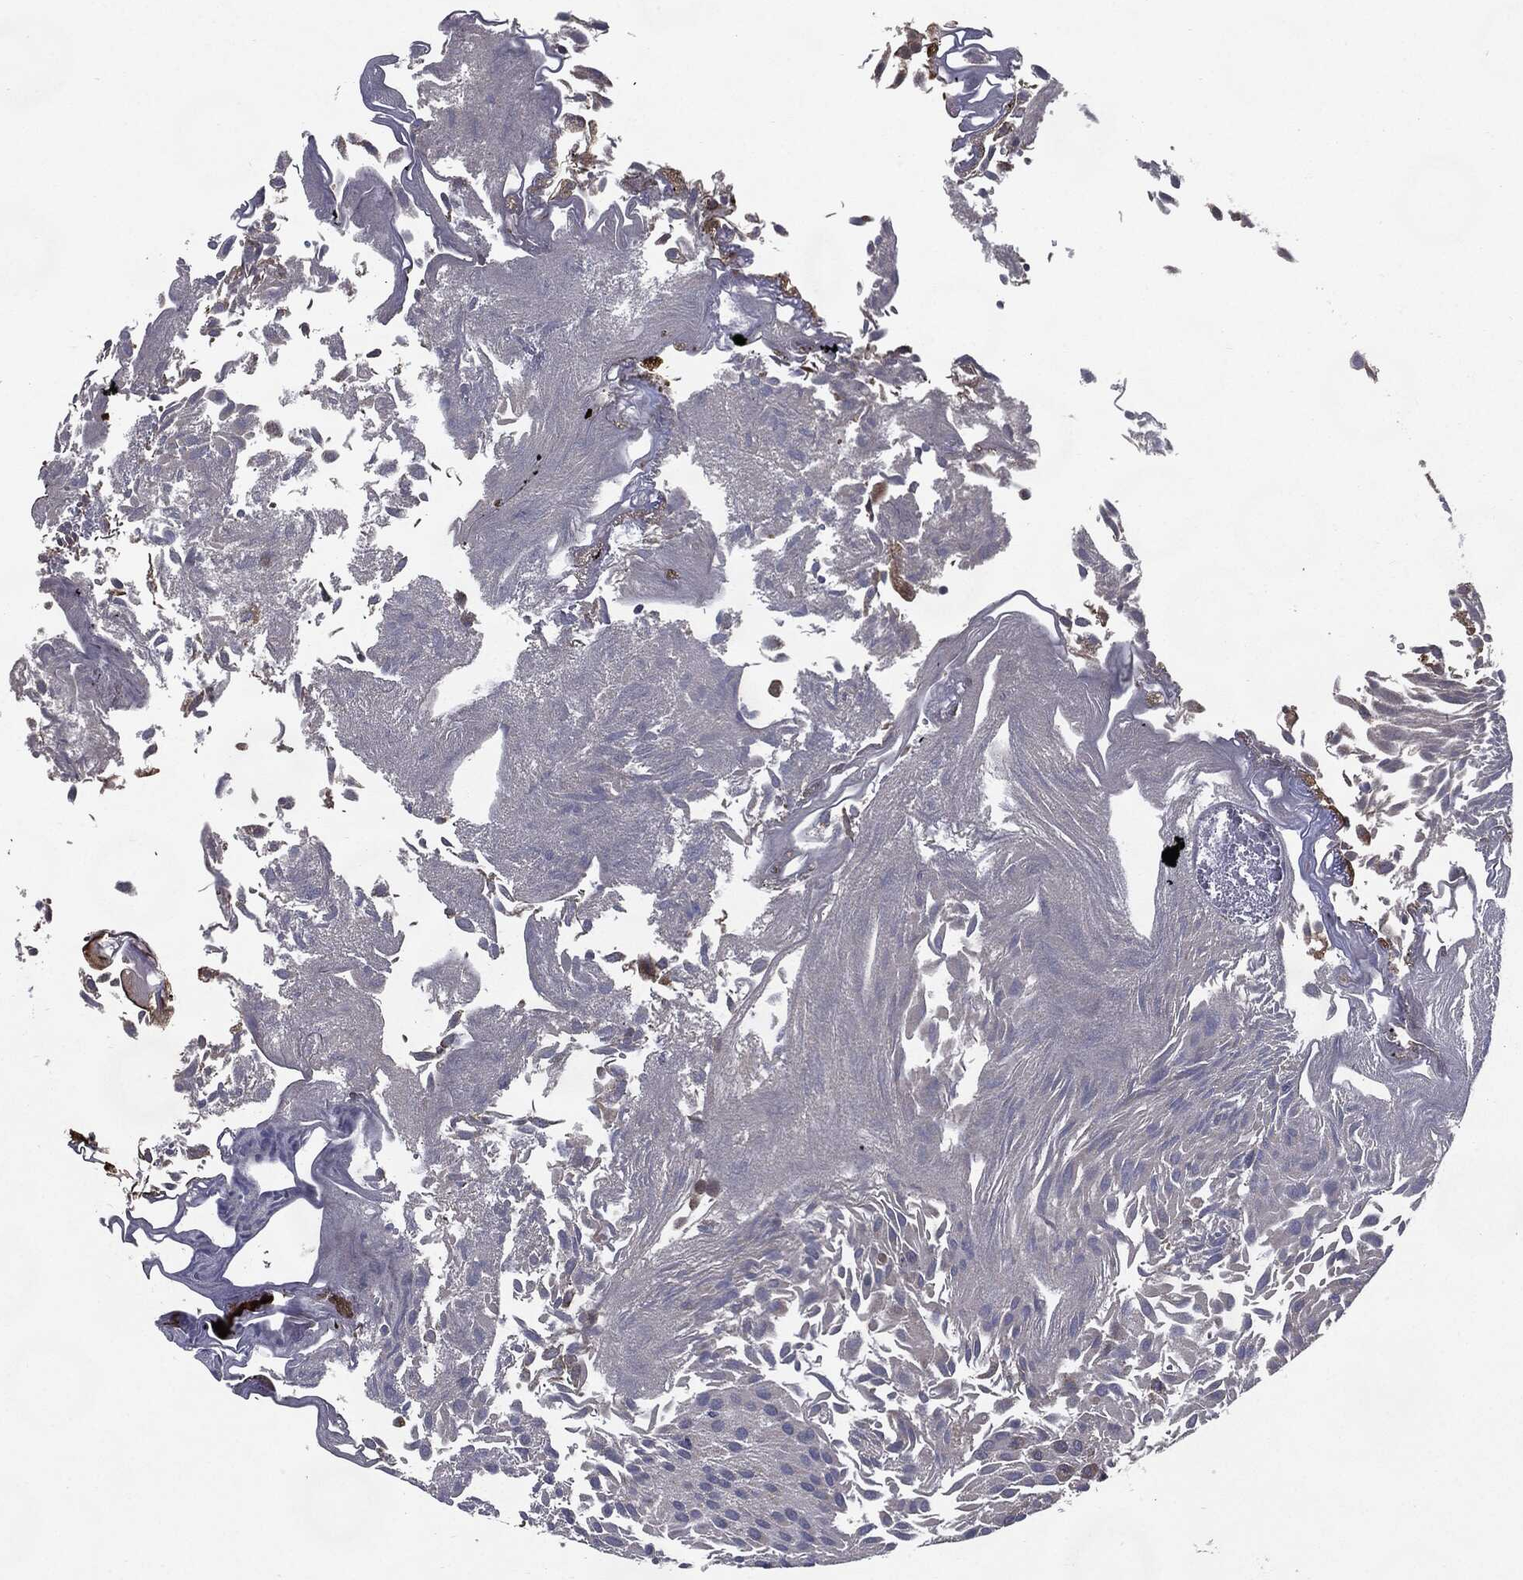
{"staining": {"intensity": "negative", "quantity": "none", "location": "none"}, "tissue": "urothelial cancer", "cell_type": "Tumor cells", "image_type": "cancer", "snomed": [{"axis": "morphology", "description": "Urothelial carcinoma, Low grade"}, {"axis": "topography", "description": "Urinary bladder"}], "caption": "Immunohistochemical staining of human urothelial cancer displays no significant staining in tumor cells.", "gene": "HDAC5", "patient": {"sex": "male", "age": 52}}